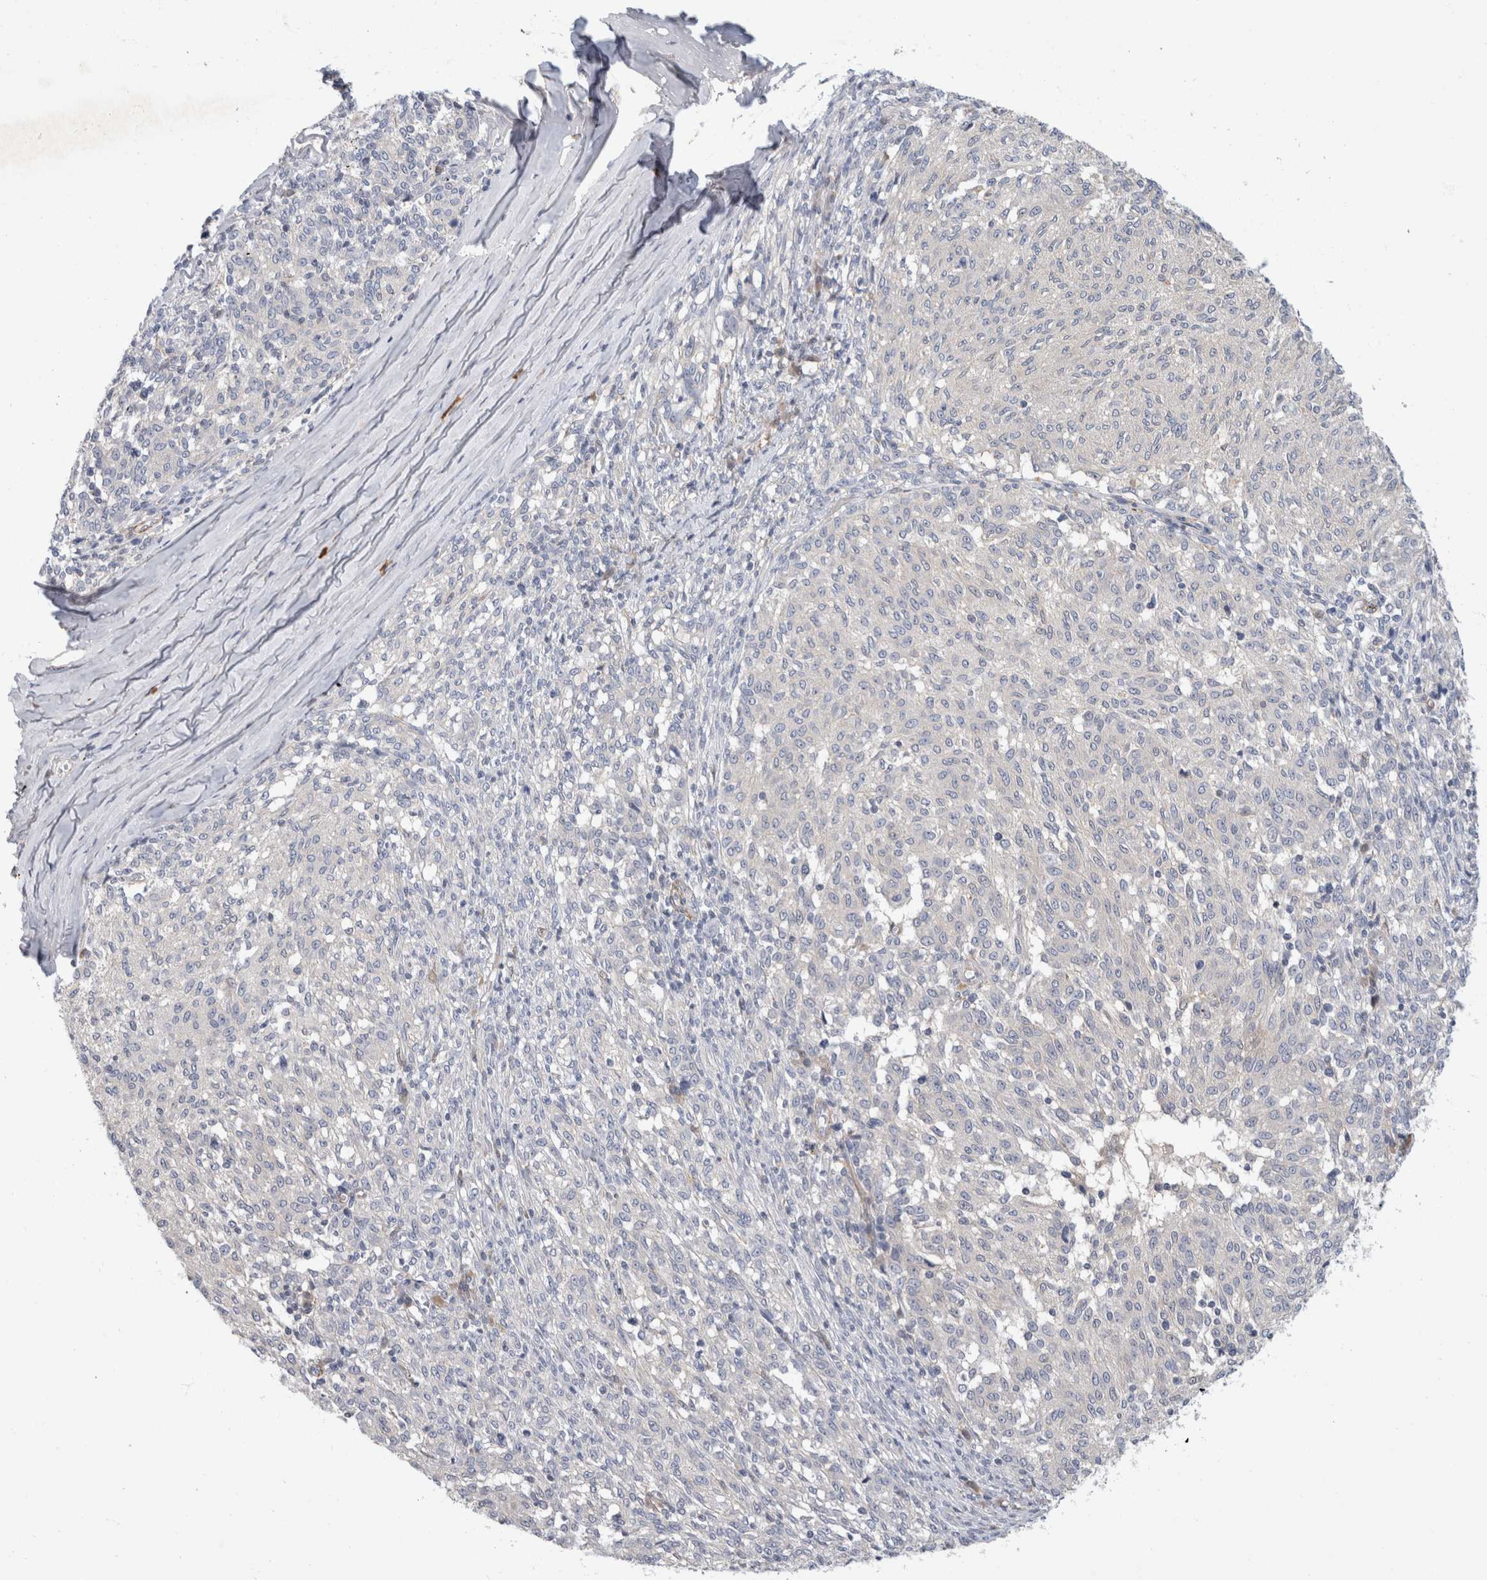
{"staining": {"intensity": "negative", "quantity": "none", "location": "none"}, "tissue": "melanoma", "cell_type": "Tumor cells", "image_type": "cancer", "snomed": [{"axis": "morphology", "description": "Malignant melanoma, NOS"}, {"axis": "topography", "description": "Skin"}], "caption": "Tumor cells show no significant expression in malignant melanoma.", "gene": "PGM1", "patient": {"sex": "female", "age": 72}}